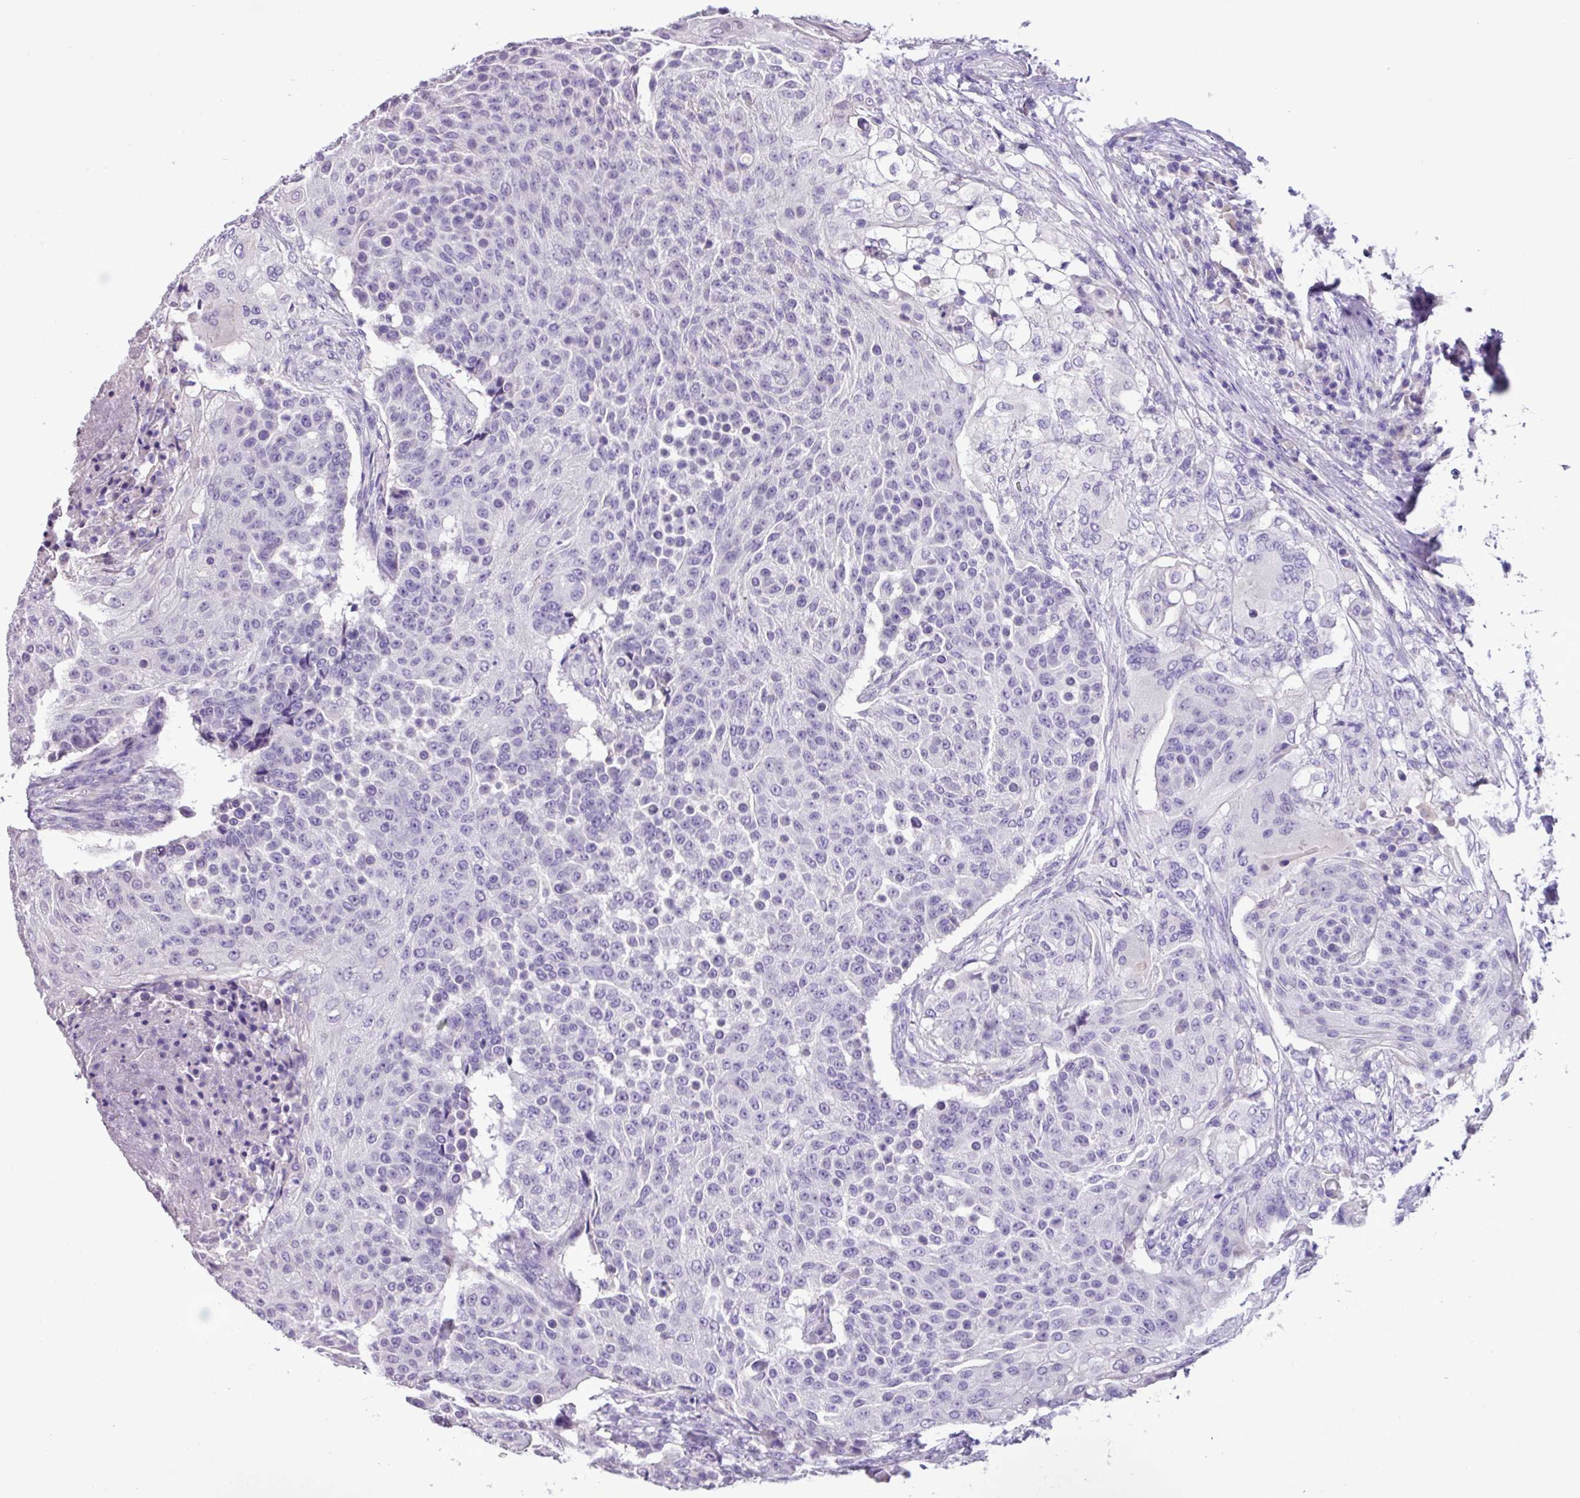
{"staining": {"intensity": "negative", "quantity": "none", "location": "none"}, "tissue": "urothelial cancer", "cell_type": "Tumor cells", "image_type": "cancer", "snomed": [{"axis": "morphology", "description": "Urothelial carcinoma, High grade"}, {"axis": "topography", "description": "Urinary bladder"}], "caption": "Tumor cells show no significant staining in urothelial cancer. Nuclei are stained in blue.", "gene": "EPCAM", "patient": {"sex": "female", "age": 63}}